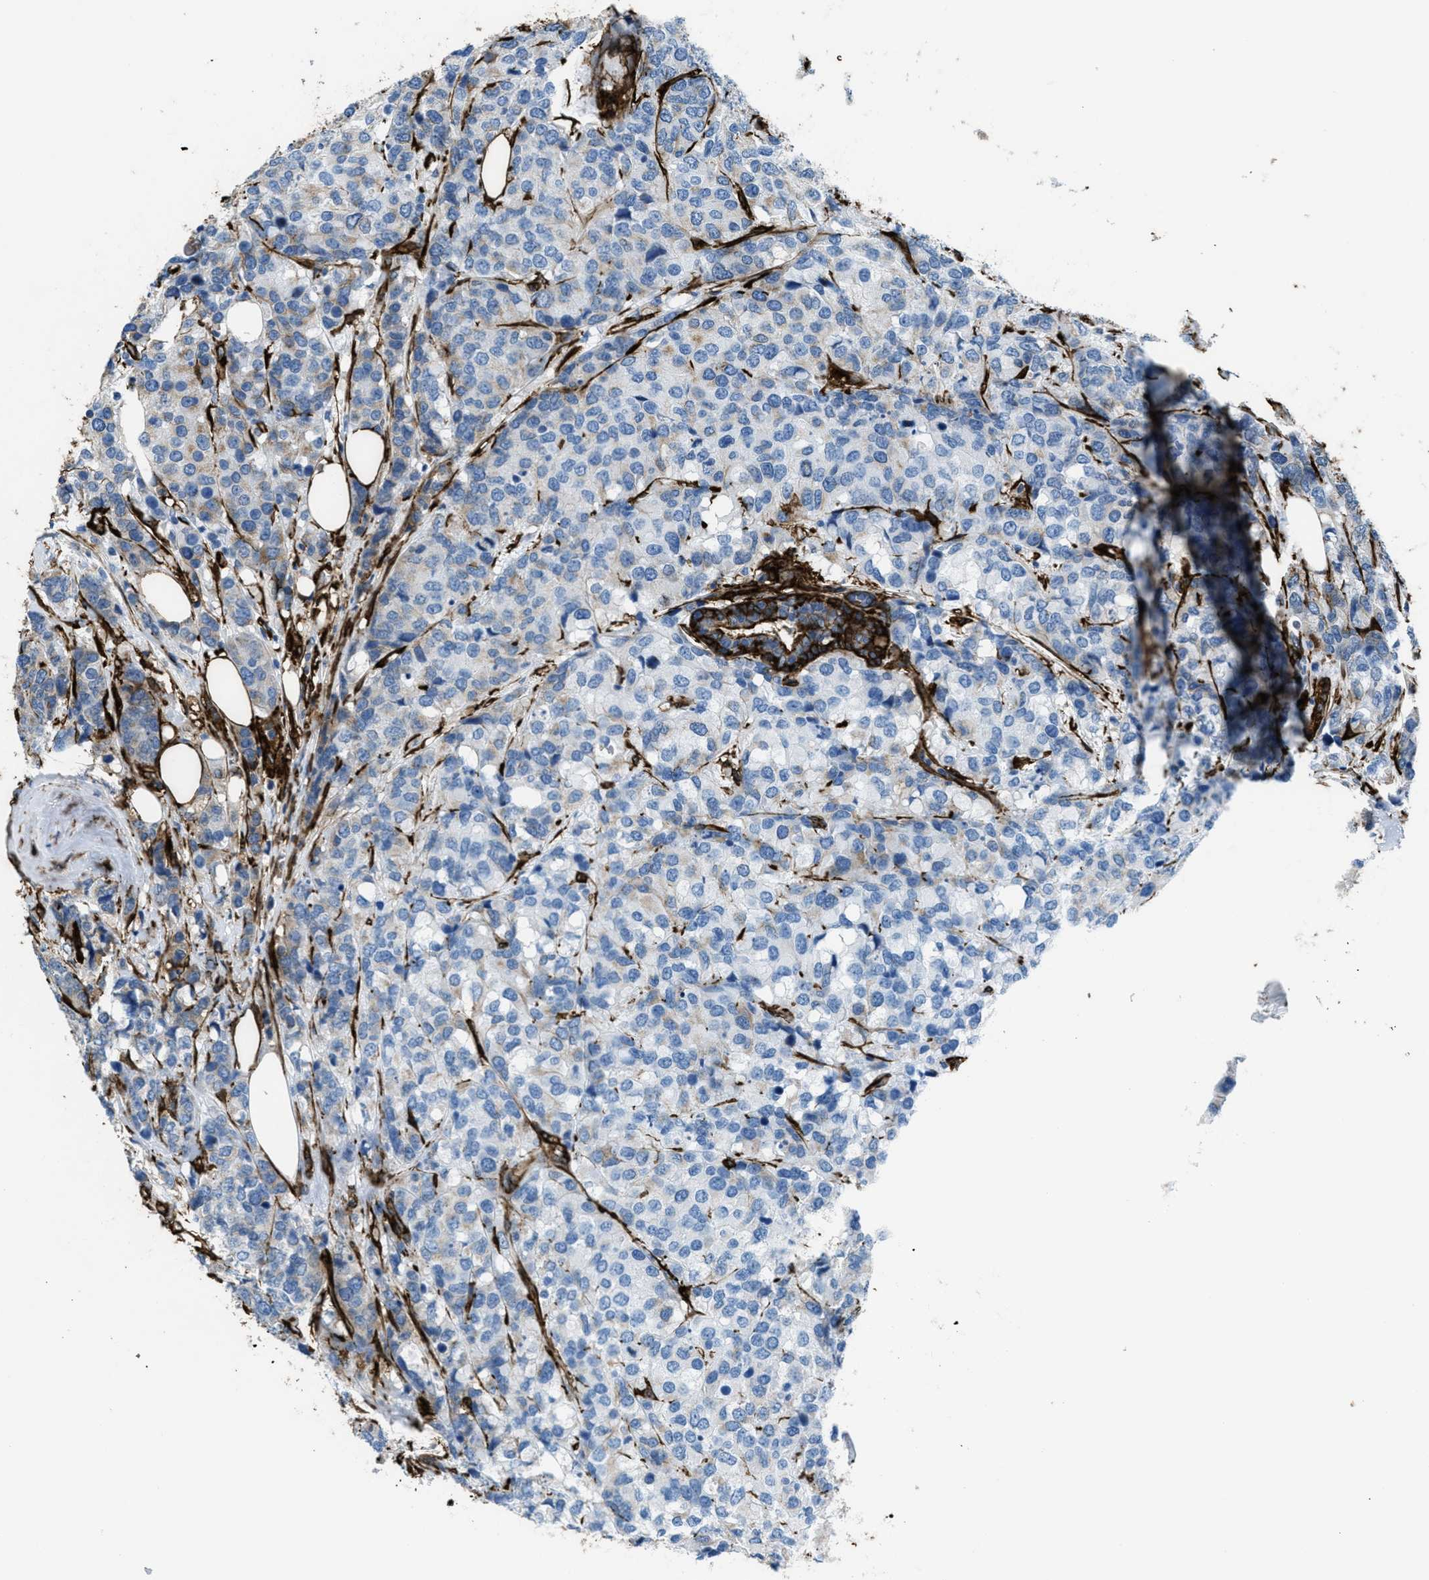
{"staining": {"intensity": "negative", "quantity": "none", "location": "none"}, "tissue": "breast cancer", "cell_type": "Tumor cells", "image_type": "cancer", "snomed": [{"axis": "morphology", "description": "Lobular carcinoma"}, {"axis": "topography", "description": "Breast"}], "caption": "Tumor cells are negative for protein expression in human breast cancer.", "gene": "CALD1", "patient": {"sex": "female", "age": 59}}